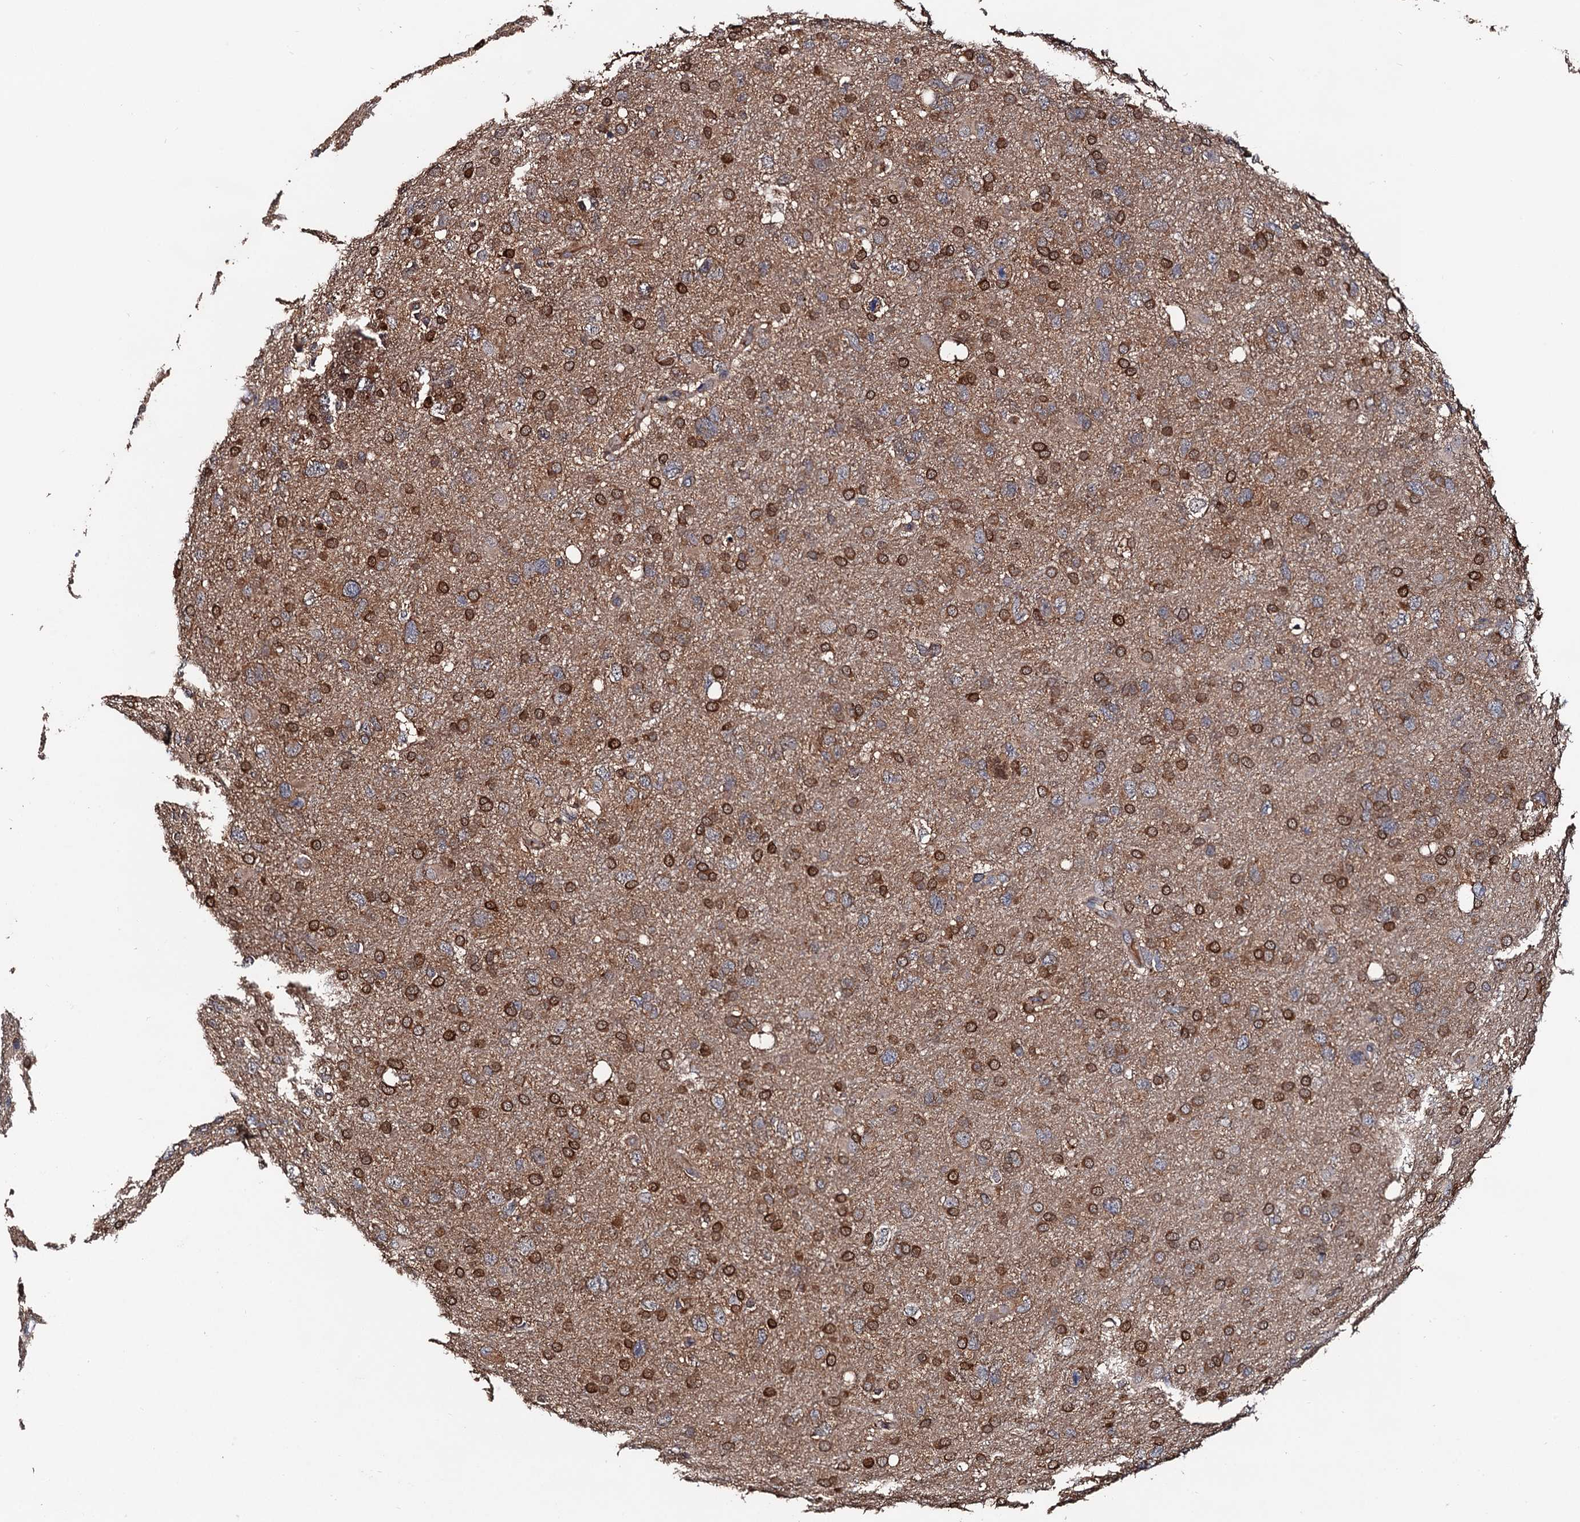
{"staining": {"intensity": "moderate", "quantity": "25%-75%", "location": "cytoplasmic/membranous"}, "tissue": "glioma", "cell_type": "Tumor cells", "image_type": "cancer", "snomed": [{"axis": "morphology", "description": "Glioma, malignant, High grade"}, {"axis": "topography", "description": "Brain"}], "caption": "Human malignant high-grade glioma stained with a protein marker demonstrates moderate staining in tumor cells.", "gene": "RGS11", "patient": {"sex": "male", "age": 61}}